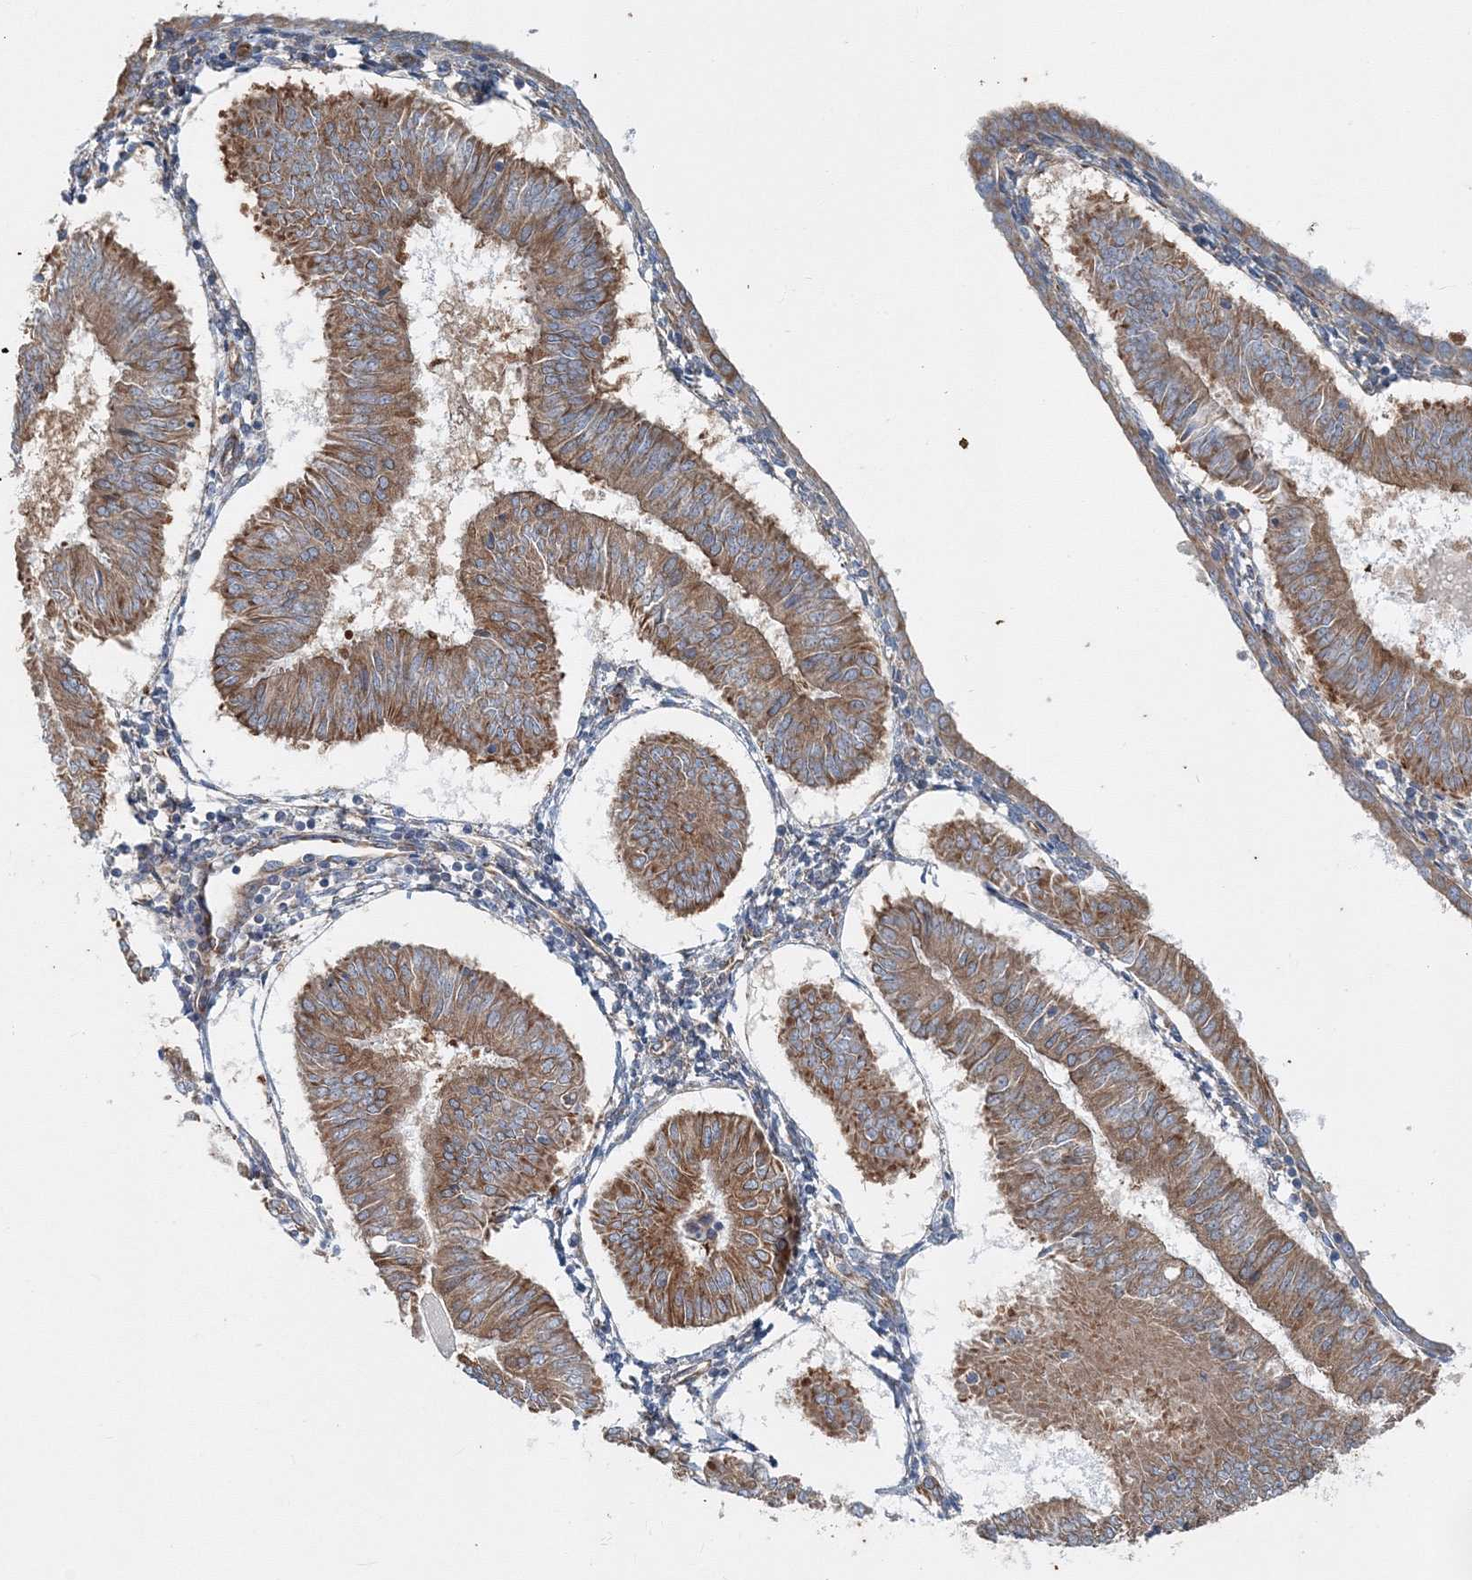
{"staining": {"intensity": "moderate", "quantity": ">75%", "location": "cytoplasmic/membranous"}, "tissue": "endometrial cancer", "cell_type": "Tumor cells", "image_type": "cancer", "snomed": [{"axis": "morphology", "description": "Adenocarcinoma, NOS"}, {"axis": "topography", "description": "Endometrium"}], "caption": "Immunohistochemical staining of human endometrial adenocarcinoma exhibits medium levels of moderate cytoplasmic/membranous staining in approximately >75% of tumor cells.", "gene": "MPHOSPH9", "patient": {"sex": "female", "age": 58}}